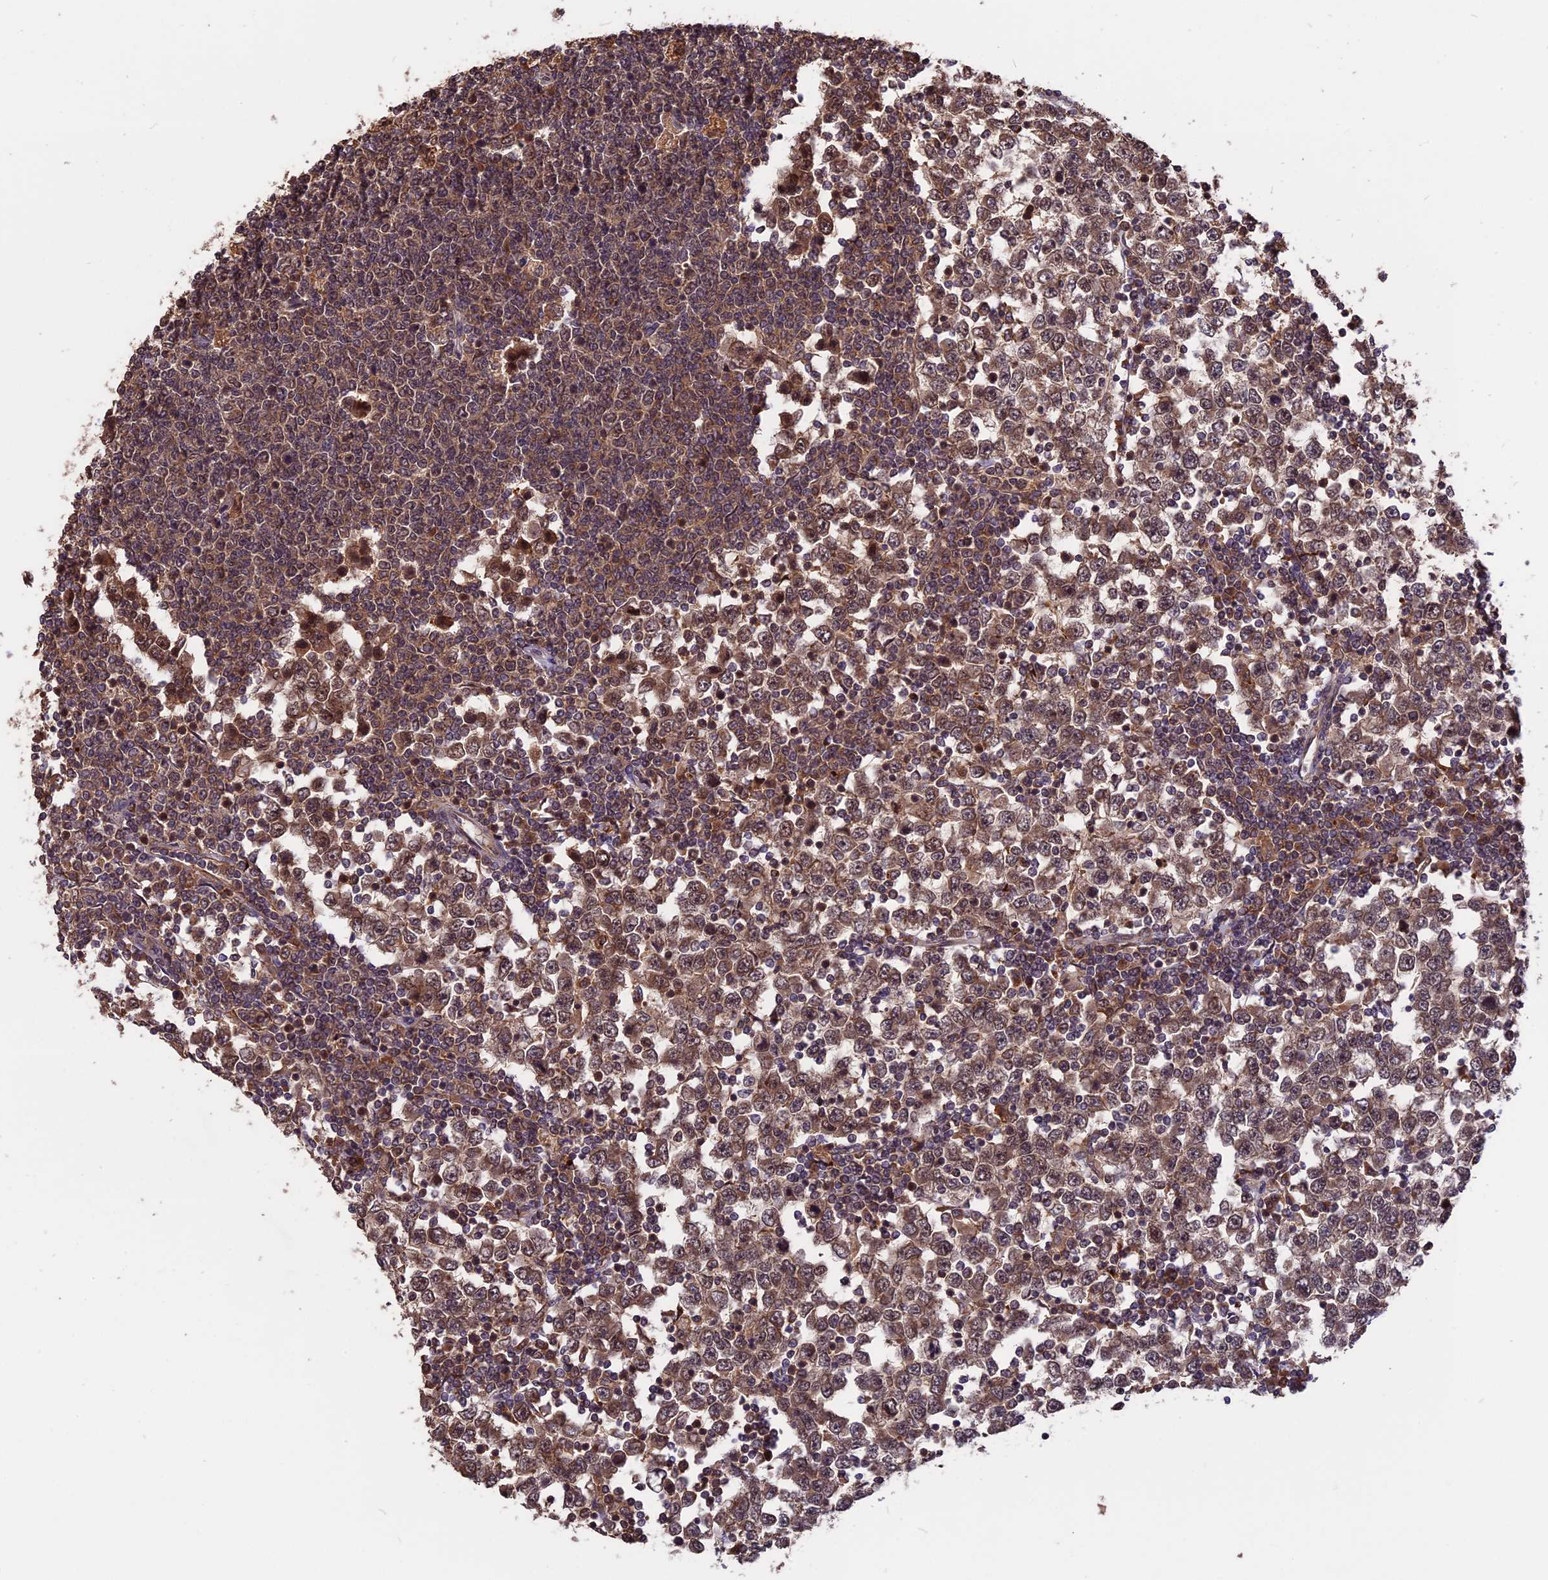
{"staining": {"intensity": "moderate", "quantity": ">75%", "location": "cytoplasmic/membranous"}, "tissue": "testis cancer", "cell_type": "Tumor cells", "image_type": "cancer", "snomed": [{"axis": "morphology", "description": "Seminoma, NOS"}, {"axis": "topography", "description": "Testis"}], "caption": "Brown immunohistochemical staining in testis seminoma demonstrates moderate cytoplasmic/membranous positivity in about >75% of tumor cells.", "gene": "ESCO1", "patient": {"sex": "male", "age": 65}}